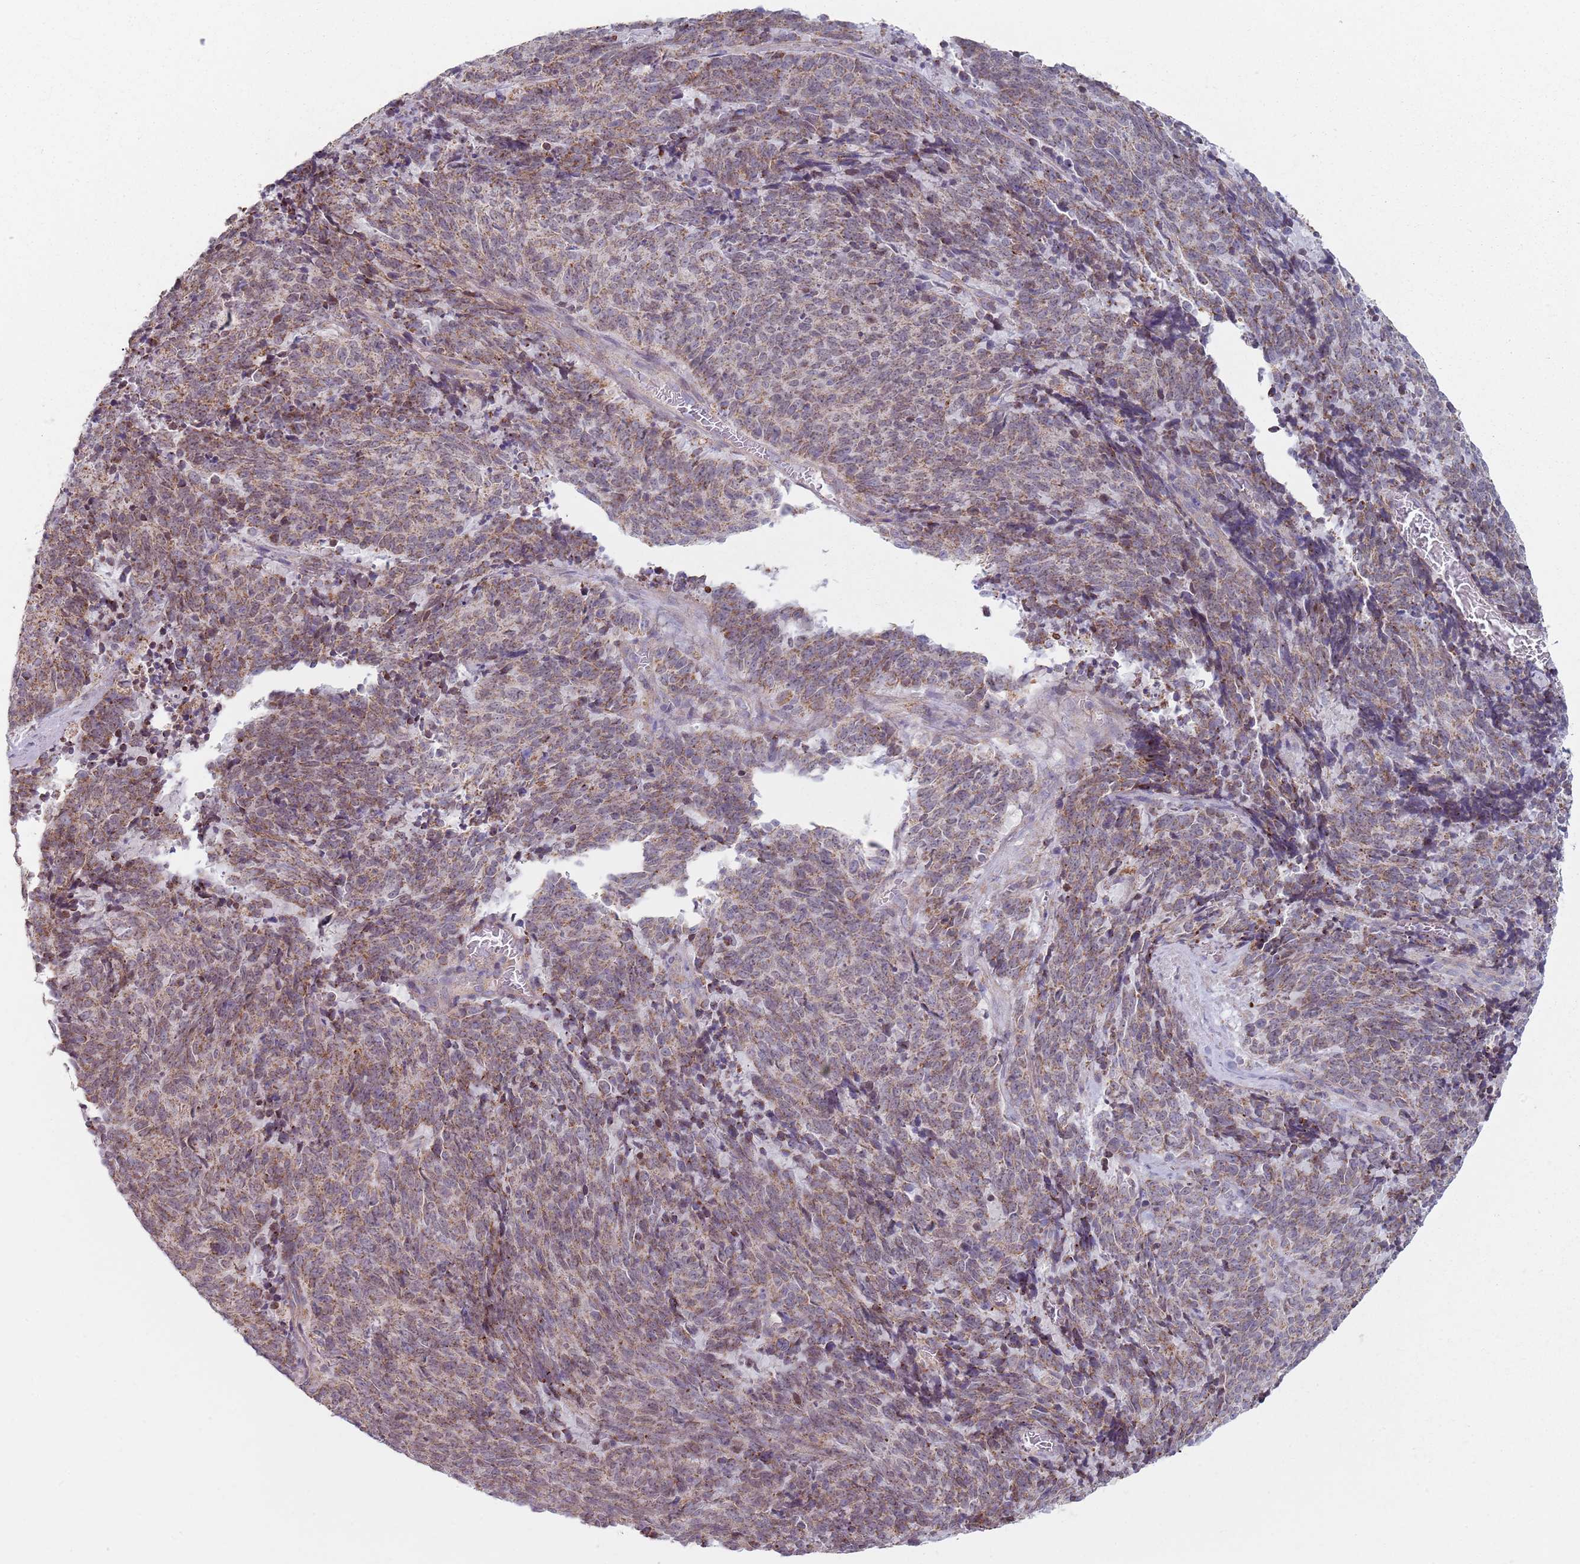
{"staining": {"intensity": "moderate", "quantity": ">75%", "location": "cytoplasmic/membranous"}, "tissue": "cervical cancer", "cell_type": "Tumor cells", "image_type": "cancer", "snomed": [{"axis": "morphology", "description": "Squamous cell carcinoma, NOS"}, {"axis": "topography", "description": "Cervix"}], "caption": "About >75% of tumor cells in cervical cancer (squamous cell carcinoma) show moderate cytoplasmic/membranous protein positivity as visualized by brown immunohistochemical staining.", "gene": "GAS8", "patient": {"sex": "female", "age": 29}}